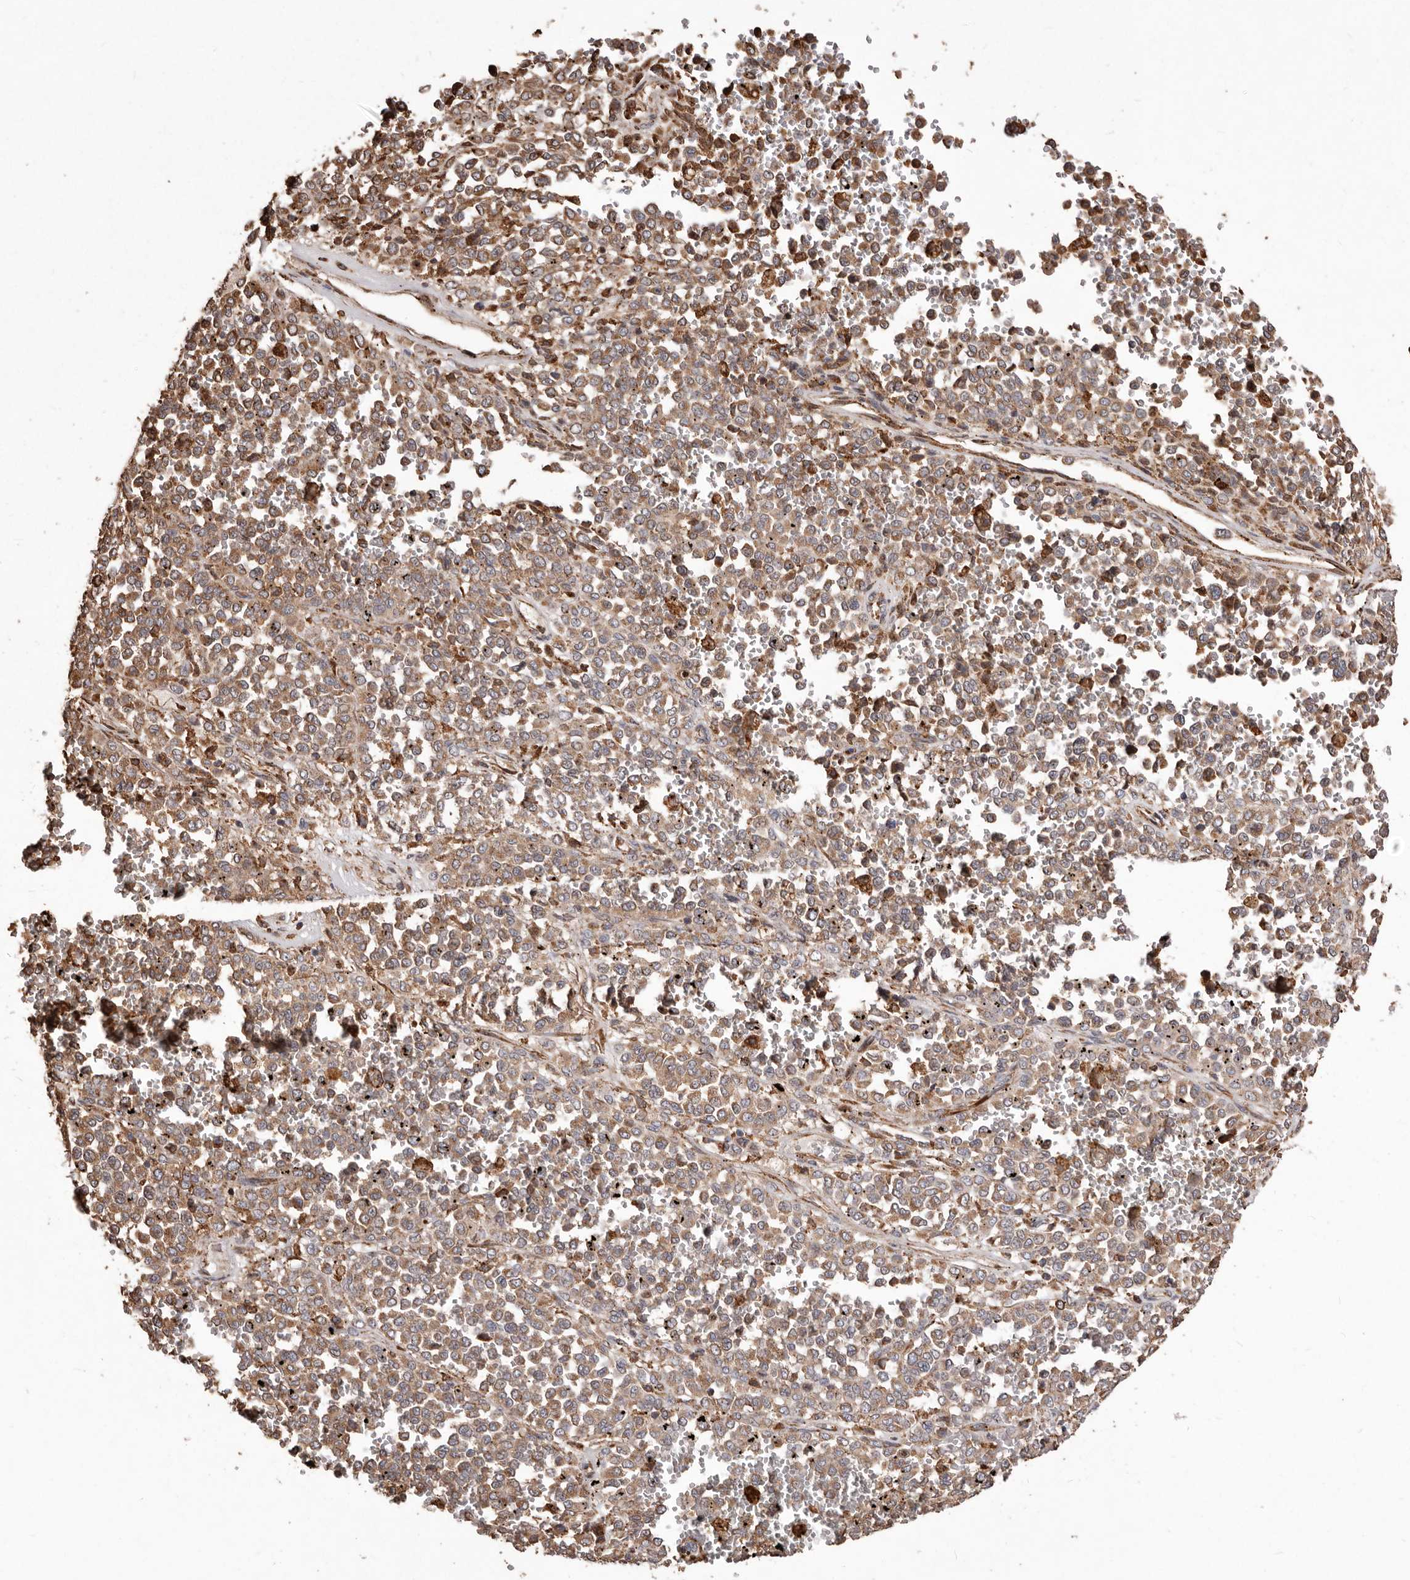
{"staining": {"intensity": "moderate", "quantity": ">75%", "location": "cytoplasmic/membranous"}, "tissue": "melanoma", "cell_type": "Tumor cells", "image_type": "cancer", "snomed": [{"axis": "morphology", "description": "Malignant melanoma, Metastatic site"}, {"axis": "topography", "description": "Pancreas"}], "caption": "Malignant melanoma (metastatic site) was stained to show a protein in brown. There is medium levels of moderate cytoplasmic/membranous positivity in about >75% of tumor cells.", "gene": "STEAP2", "patient": {"sex": "female", "age": 30}}